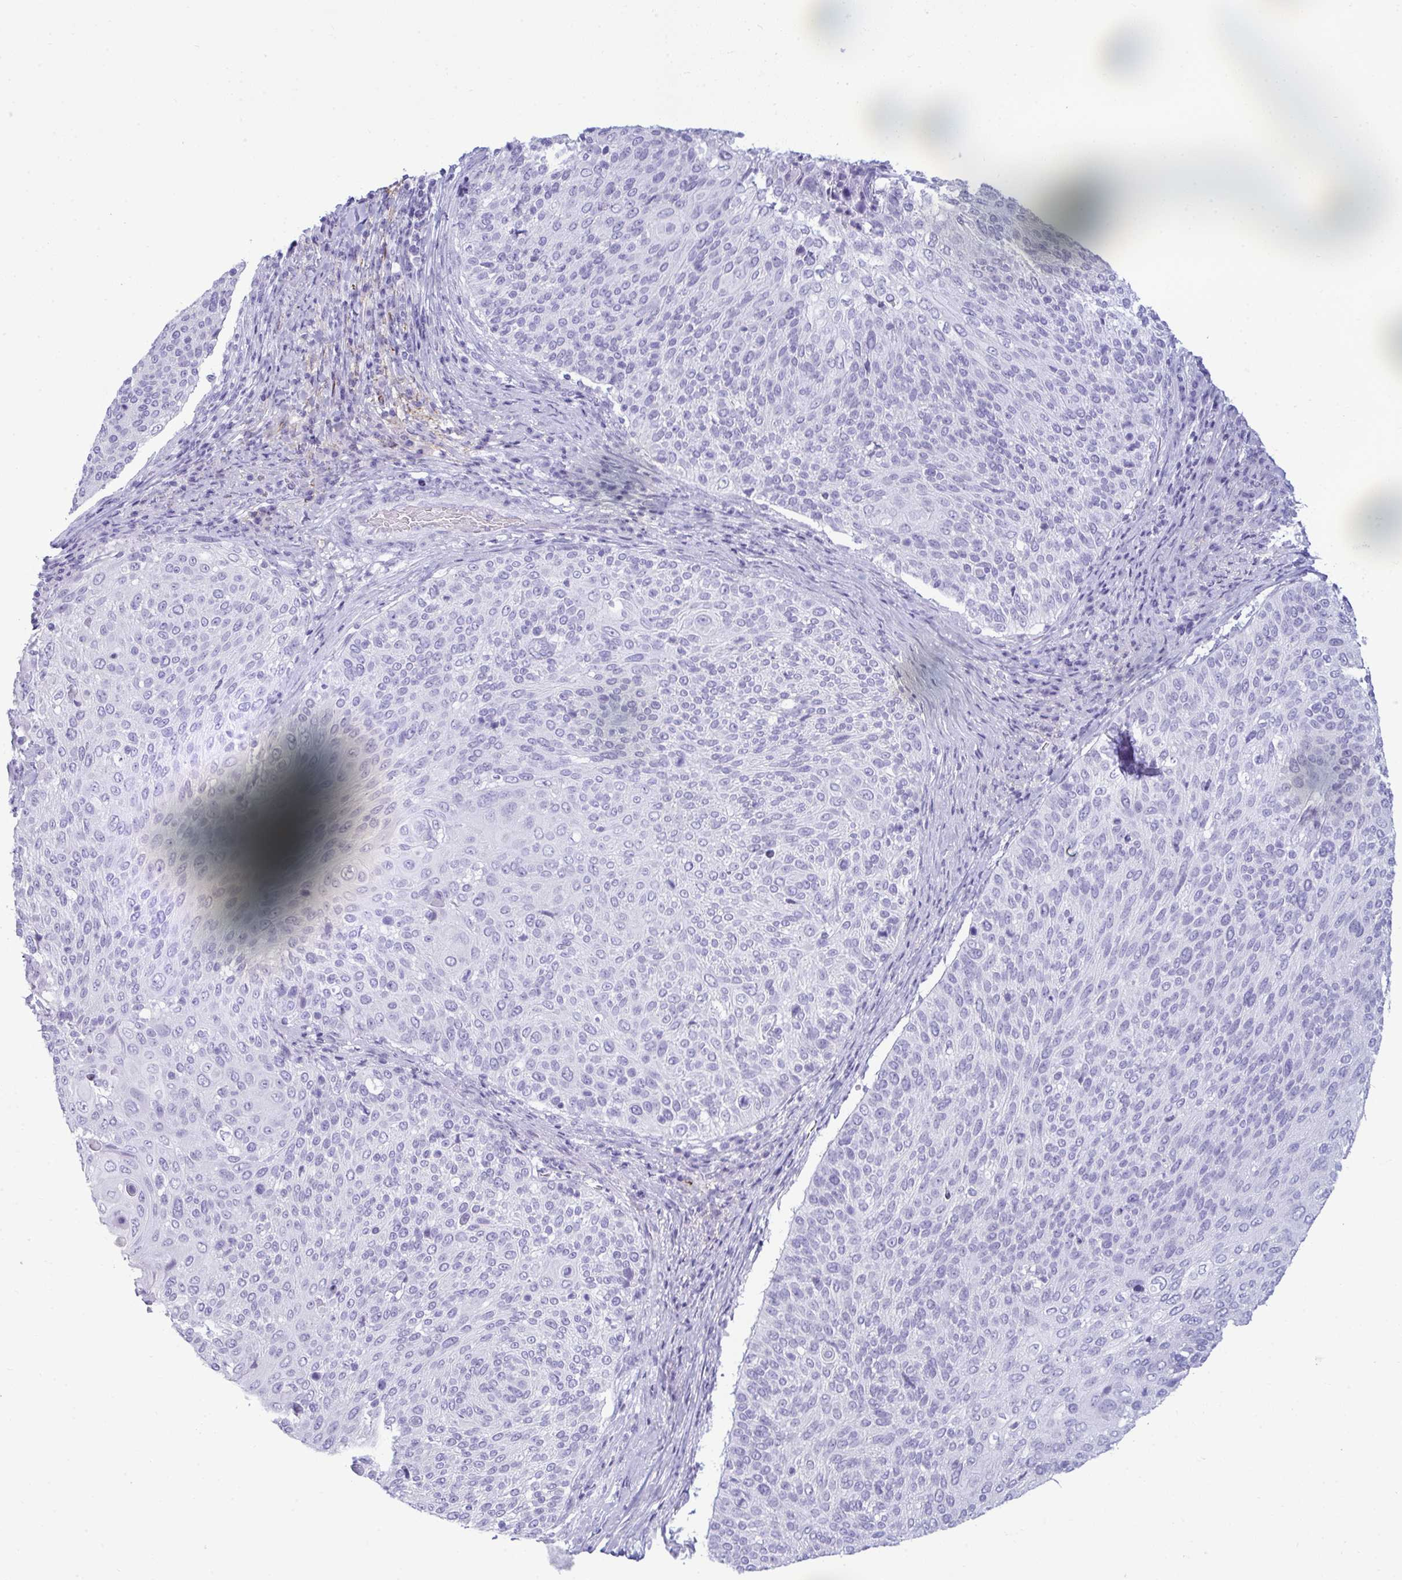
{"staining": {"intensity": "negative", "quantity": "none", "location": "none"}, "tissue": "cervical cancer", "cell_type": "Tumor cells", "image_type": "cancer", "snomed": [{"axis": "morphology", "description": "Squamous cell carcinoma, NOS"}, {"axis": "topography", "description": "Cervix"}], "caption": "Immunohistochemical staining of cervical cancer (squamous cell carcinoma) displays no significant expression in tumor cells. (DAB (3,3'-diaminobenzidine) immunohistochemistry visualized using brightfield microscopy, high magnification).", "gene": "ANKRD60", "patient": {"sex": "female", "age": 31}}